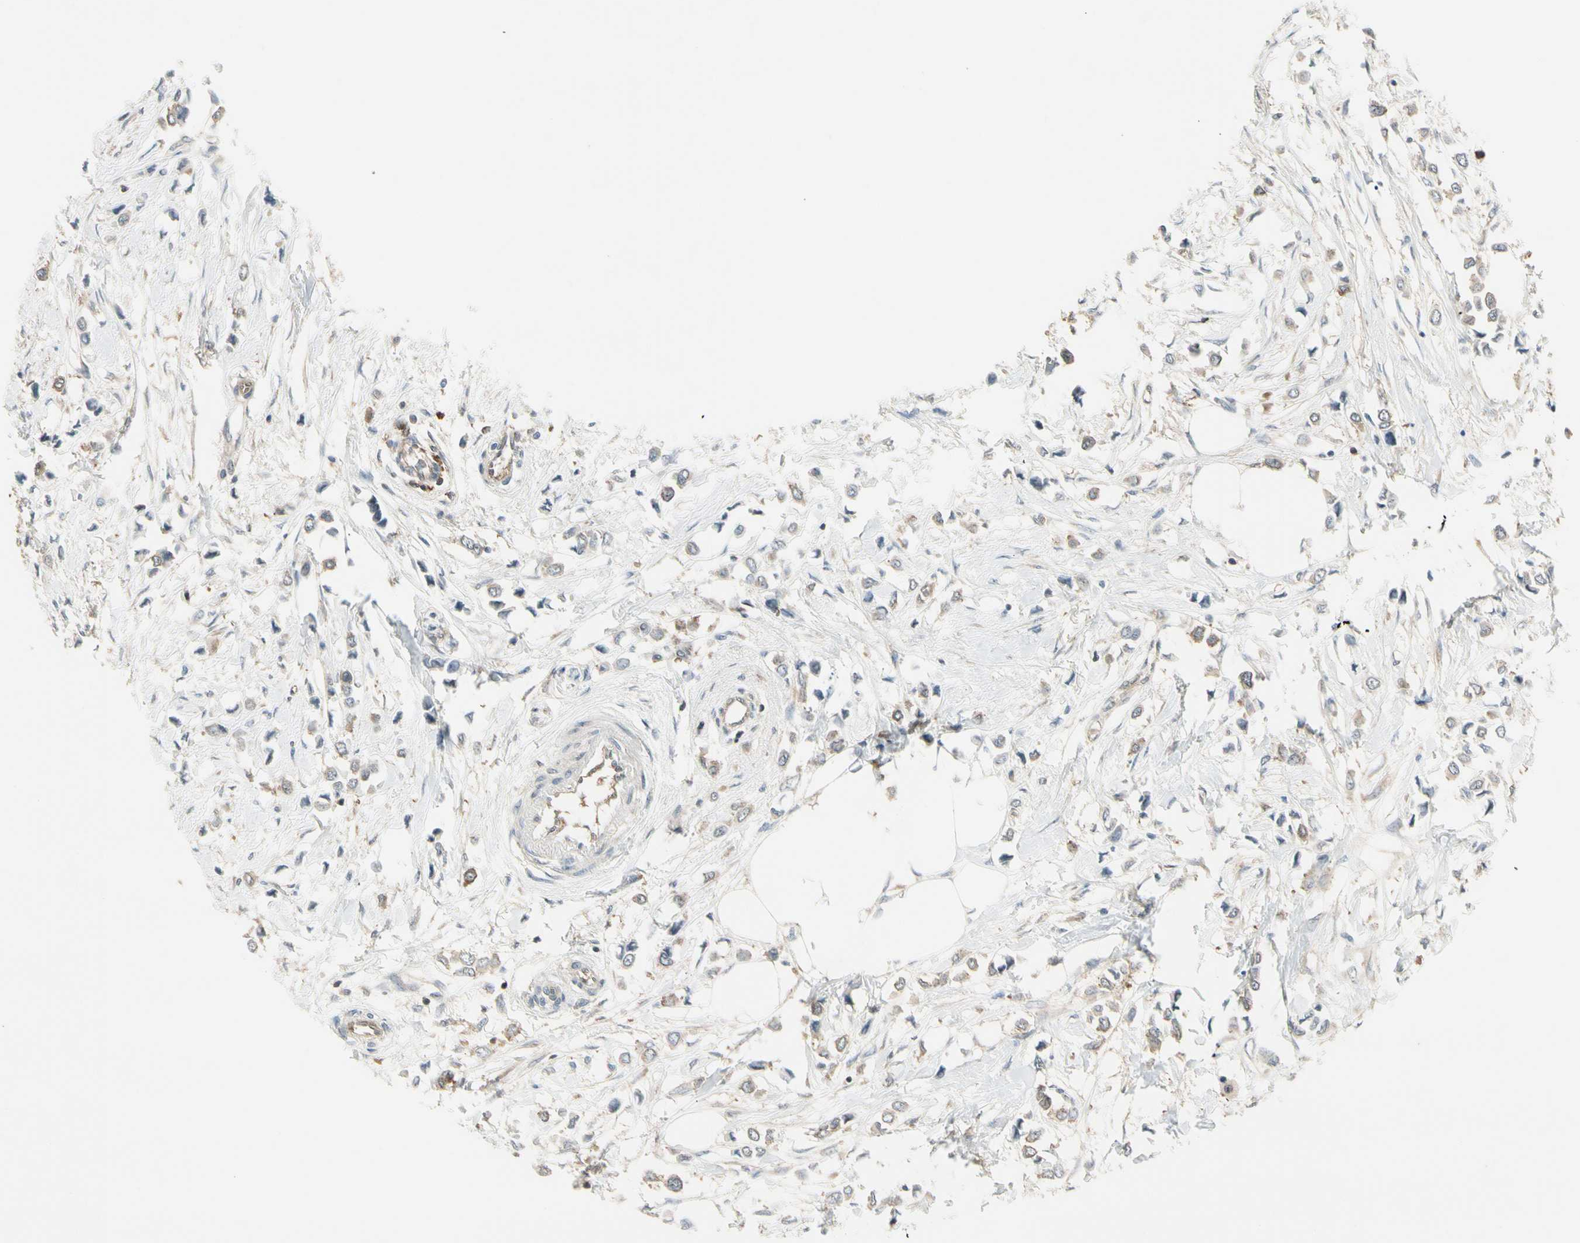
{"staining": {"intensity": "weak", "quantity": "25%-75%", "location": "cytoplasmic/membranous"}, "tissue": "breast cancer", "cell_type": "Tumor cells", "image_type": "cancer", "snomed": [{"axis": "morphology", "description": "Lobular carcinoma"}, {"axis": "topography", "description": "Breast"}], "caption": "Immunohistochemistry micrograph of neoplastic tissue: human lobular carcinoma (breast) stained using IHC displays low levels of weak protein expression localized specifically in the cytoplasmic/membranous of tumor cells, appearing as a cytoplasmic/membranous brown color.", "gene": "OXSR1", "patient": {"sex": "female", "age": 51}}